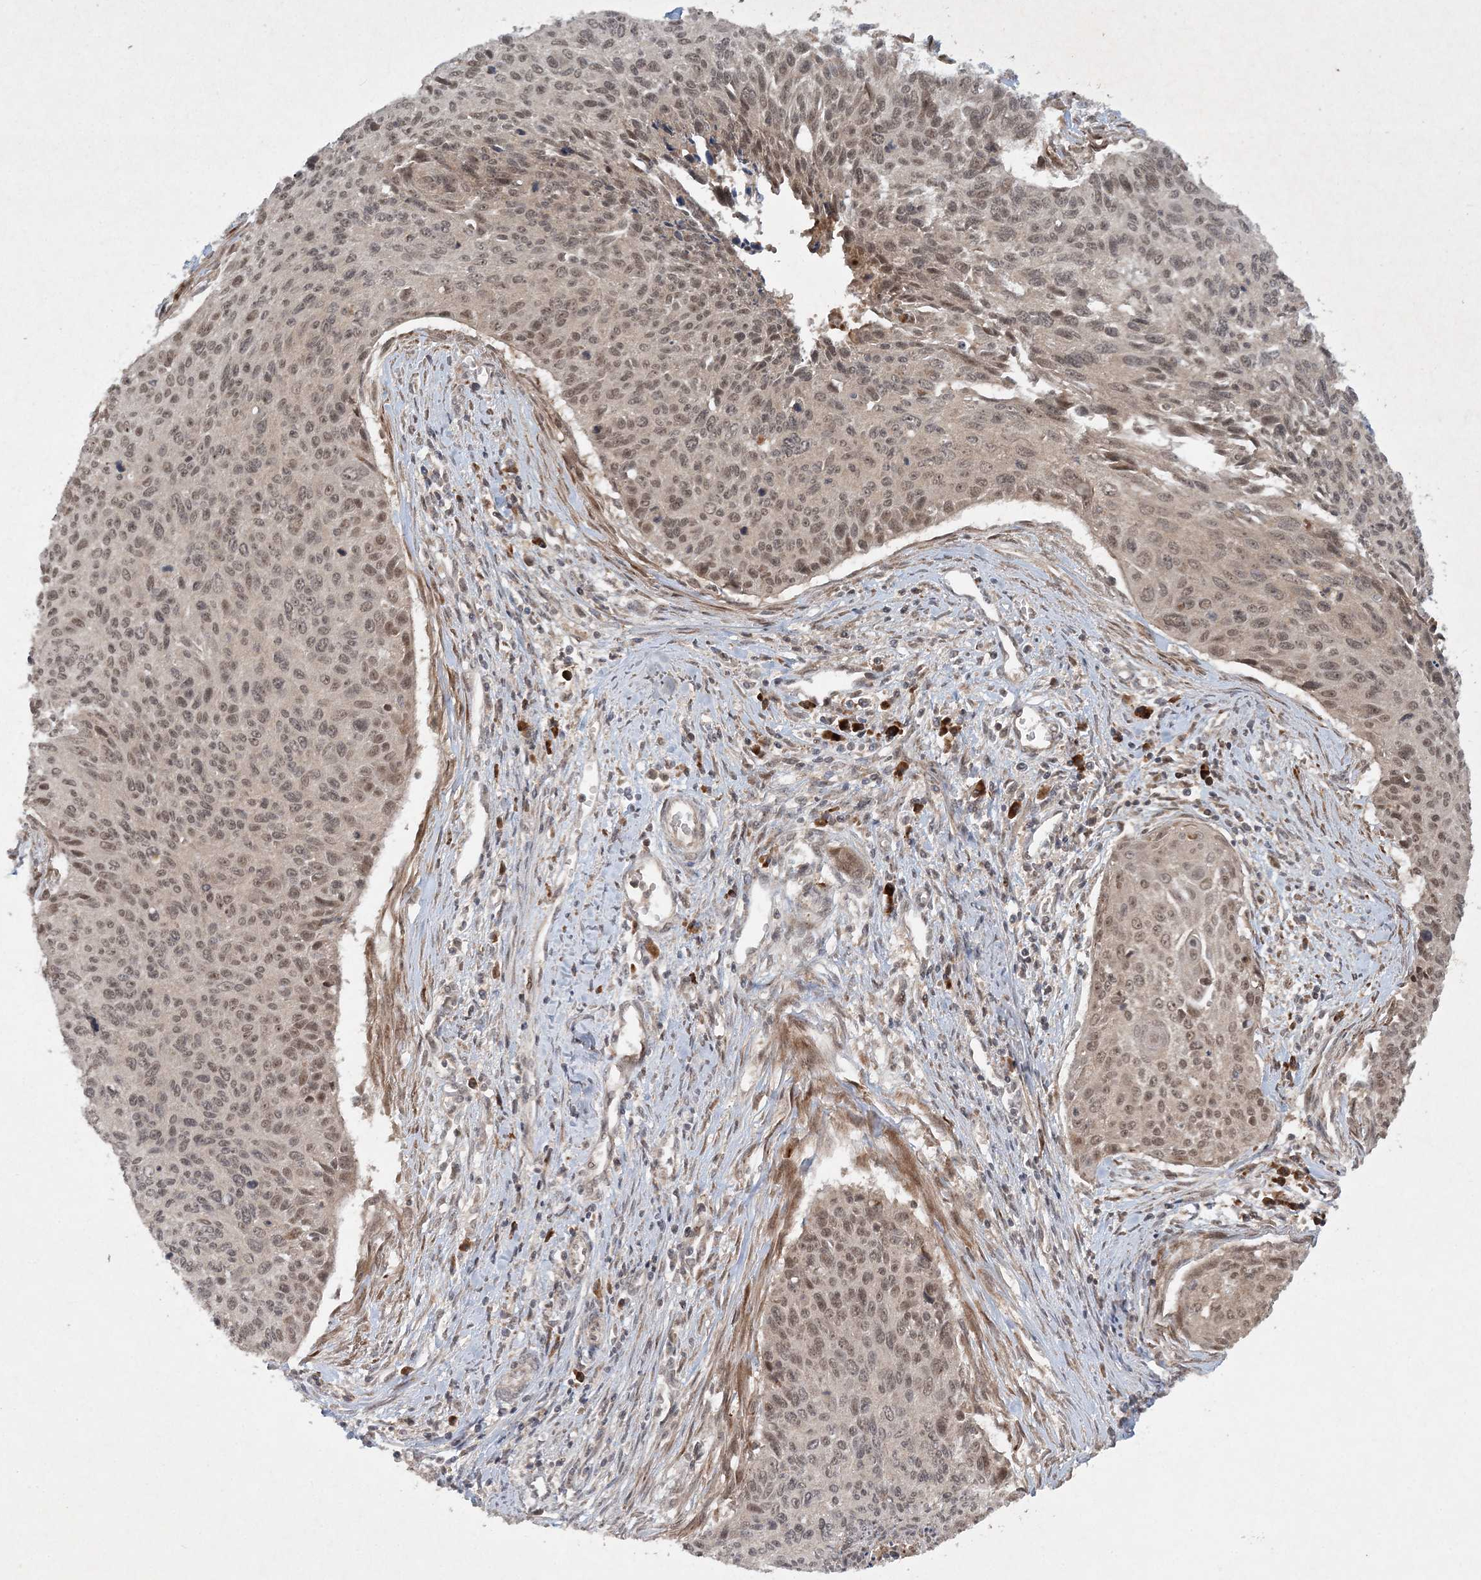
{"staining": {"intensity": "moderate", "quantity": ">75%", "location": "nuclear"}, "tissue": "cervical cancer", "cell_type": "Tumor cells", "image_type": "cancer", "snomed": [{"axis": "morphology", "description": "Squamous cell carcinoma, NOS"}, {"axis": "topography", "description": "Cervix"}], "caption": "Immunohistochemistry of squamous cell carcinoma (cervical) displays medium levels of moderate nuclear expression in approximately >75% of tumor cells. (Stains: DAB in brown, nuclei in blue, Microscopy: brightfield microscopy at high magnification).", "gene": "UBR3", "patient": {"sex": "female", "age": 55}}